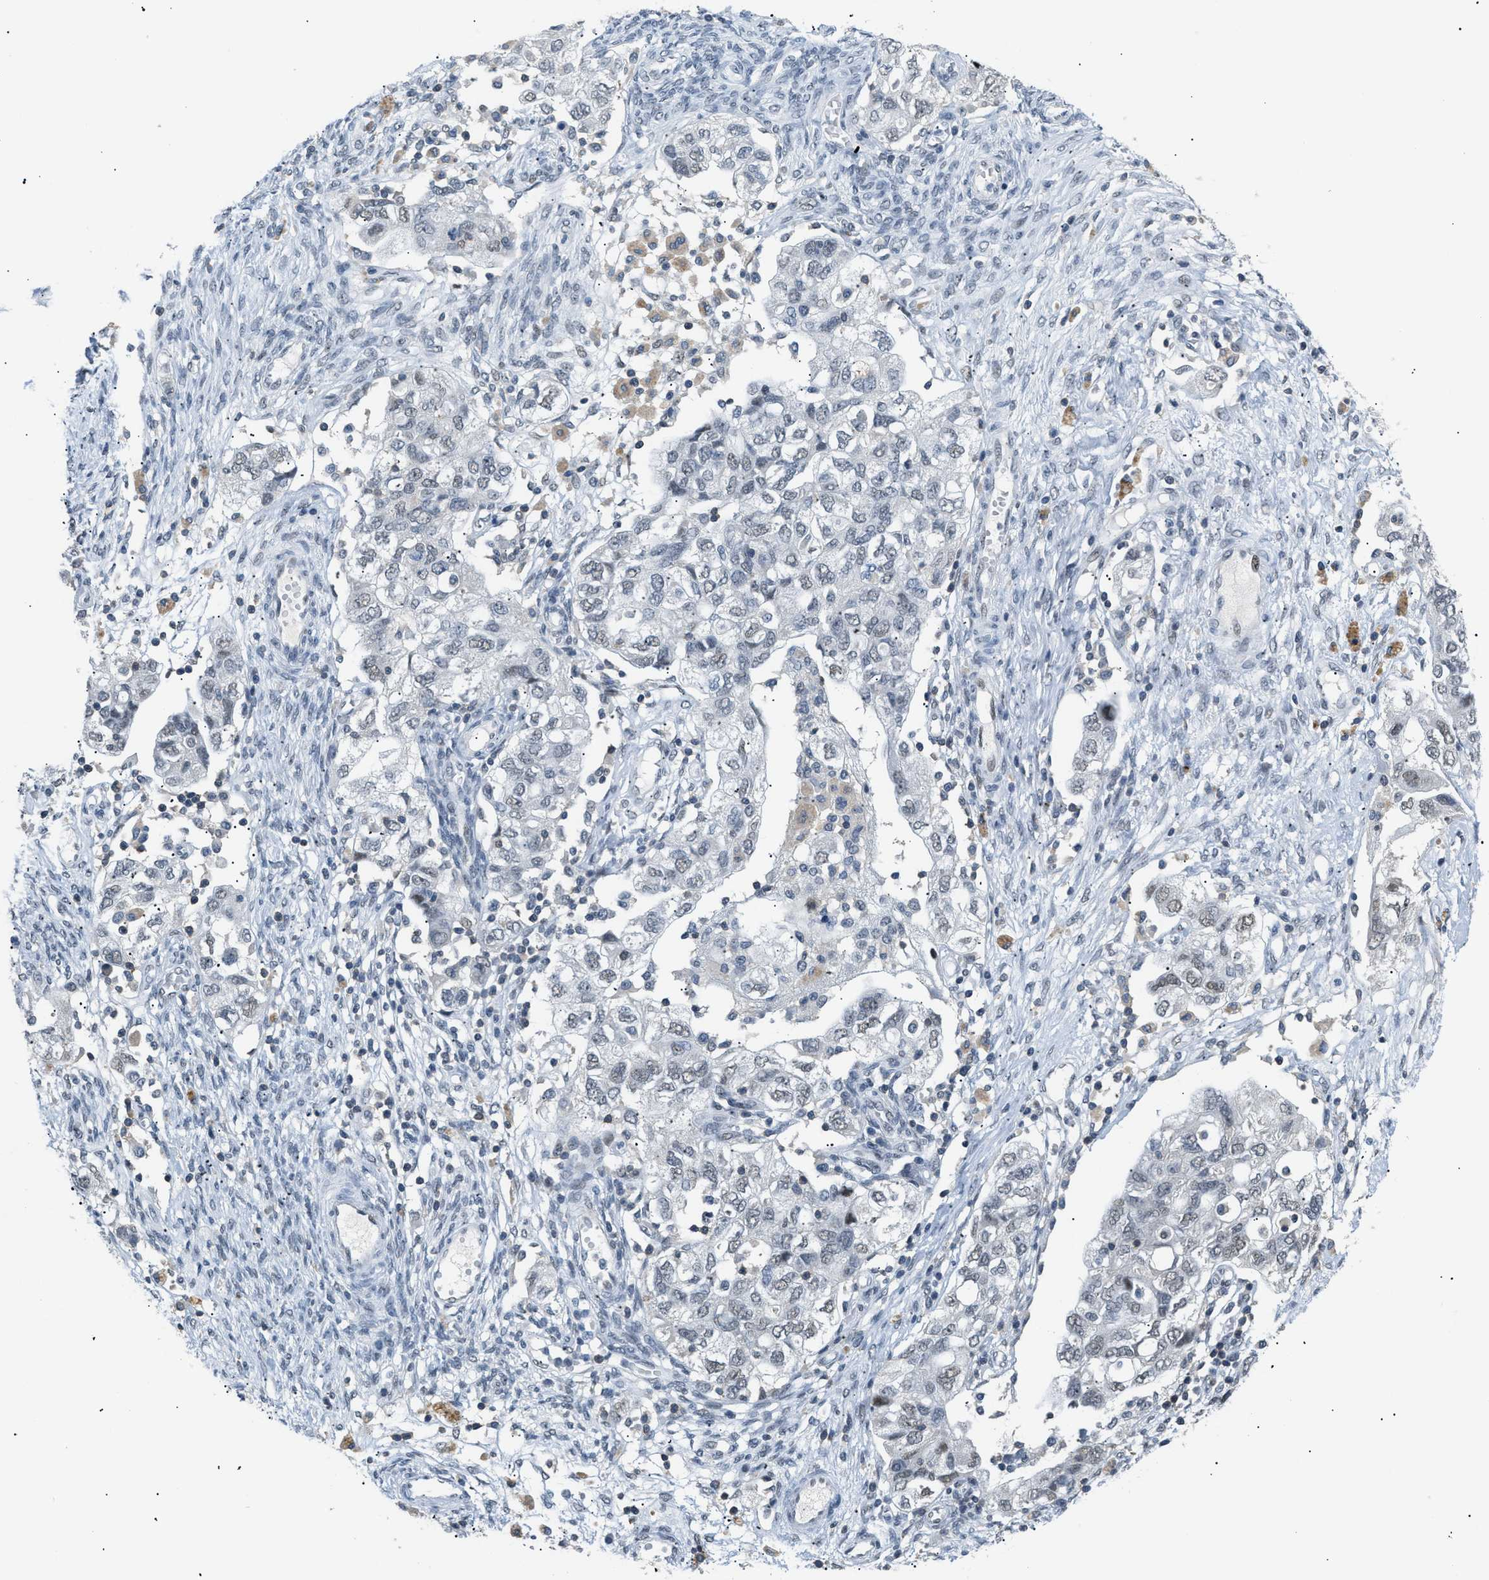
{"staining": {"intensity": "weak", "quantity": "<25%", "location": "nuclear"}, "tissue": "ovarian cancer", "cell_type": "Tumor cells", "image_type": "cancer", "snomed": [{"axis": "morphology", "description": "Carcinoma, NOS"}, {"axis": "morphology", "description": "Cystadenocarcinoma, serous, NOS"}, {"axis": "topography", "description": "Ovary"}], "caption": "There is no significant positivity in tumor cells of ovarian cancer.", "gene": "KCNC3", "patient": {"sex": "female", "age": 69}}